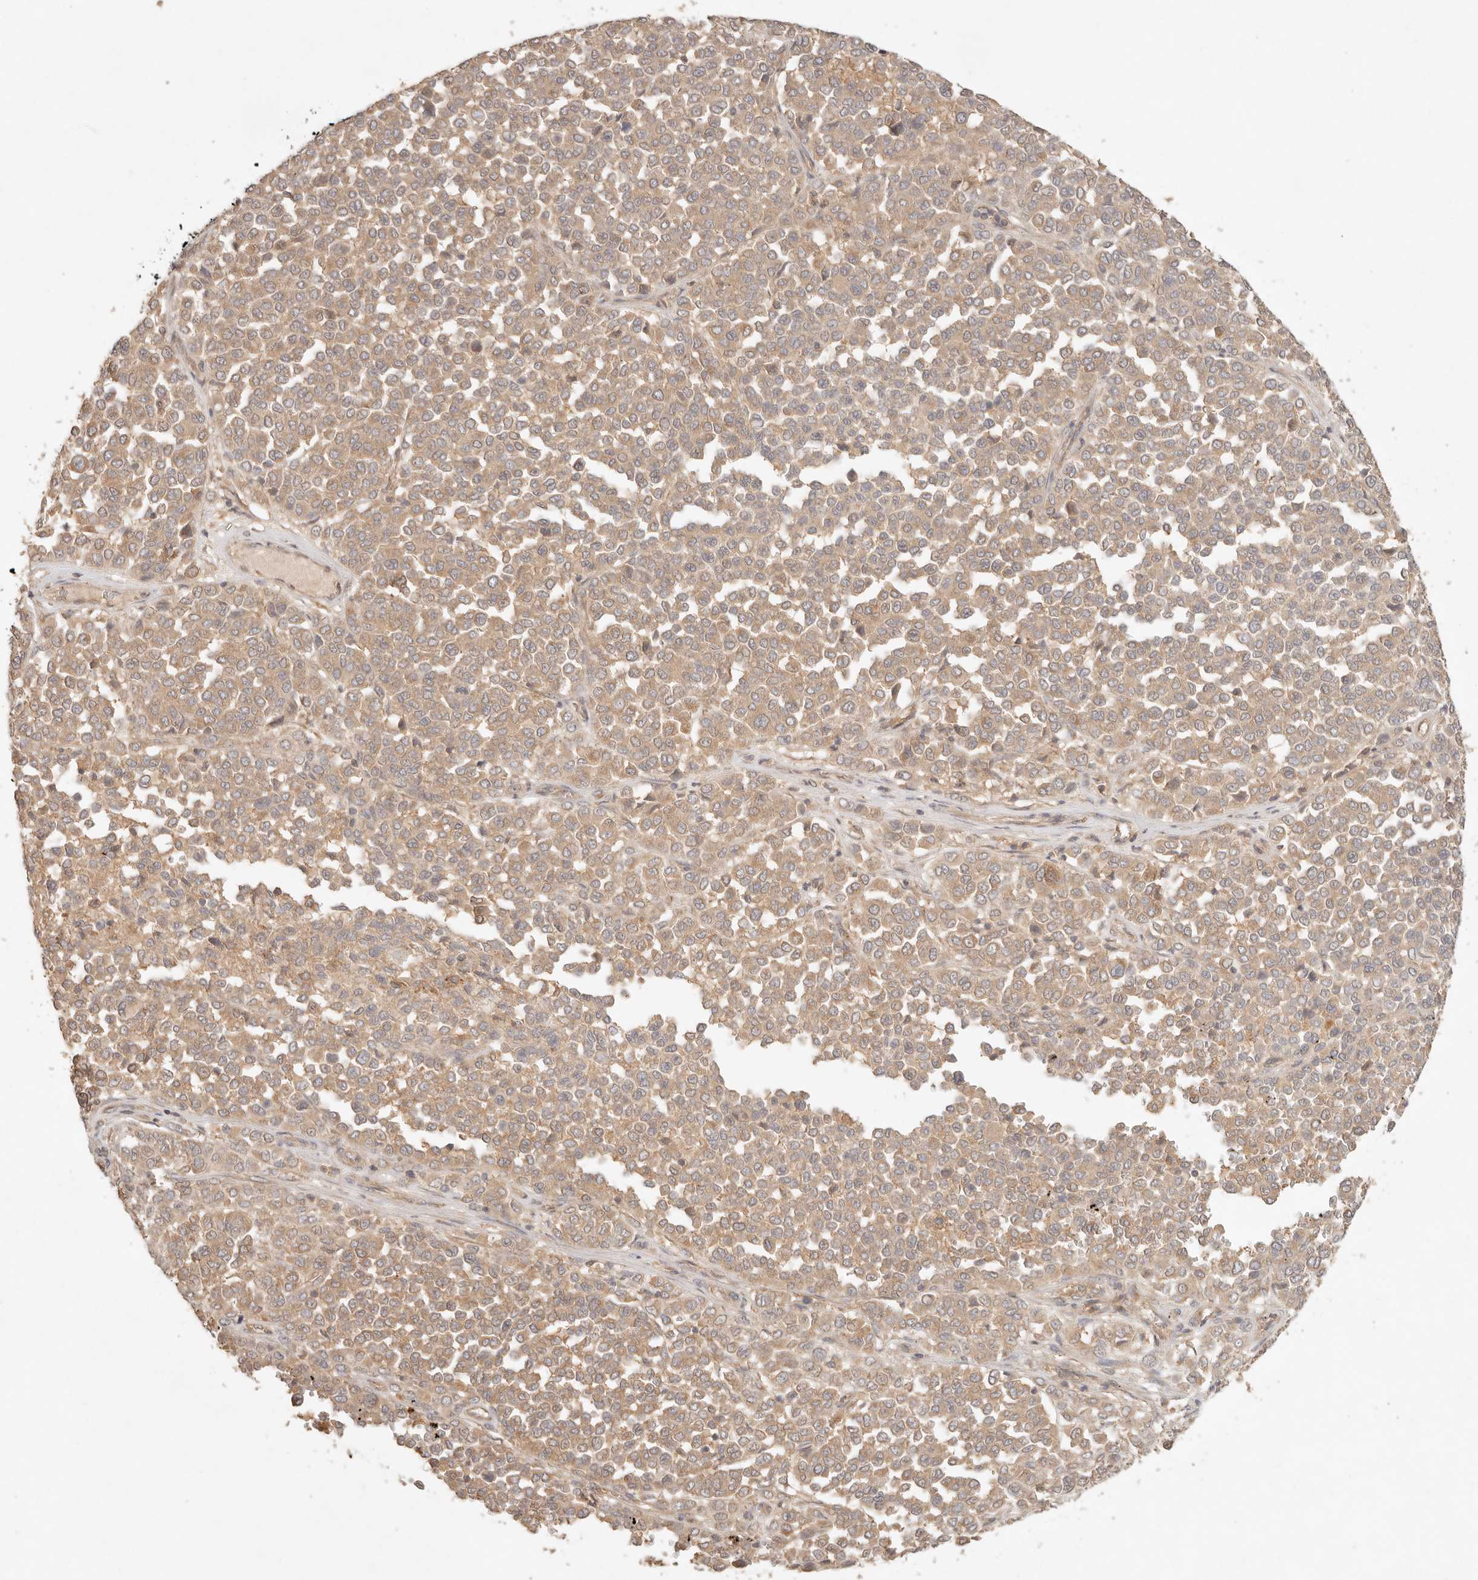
{"staining": {"intensity": "moderate", "quantity": ">75%", "location": "cytoplasmic/membranous"}, "tissue": "melanoma", "cell_type": "Tumor cells", "image_type": "cancer", "snomed": [{"axis": "morphology", "description": "Malignant melanoma, Metastatic site"}, {"axis": "topography", "description": "Pancreas"}], "caption": "Protein expression analysis of human melanoma reveals moderate cytoplasmic/membranous positivity in about >75% of tumor cells. The staining is performed using DAB (3,3'-diaminobenzidine) brown chromogen to label protein expression. The nuclei are counter-stained blue using hematoxylin.", "gene": "HECTD3", "patient": {"sex": "female", "age": 30}}